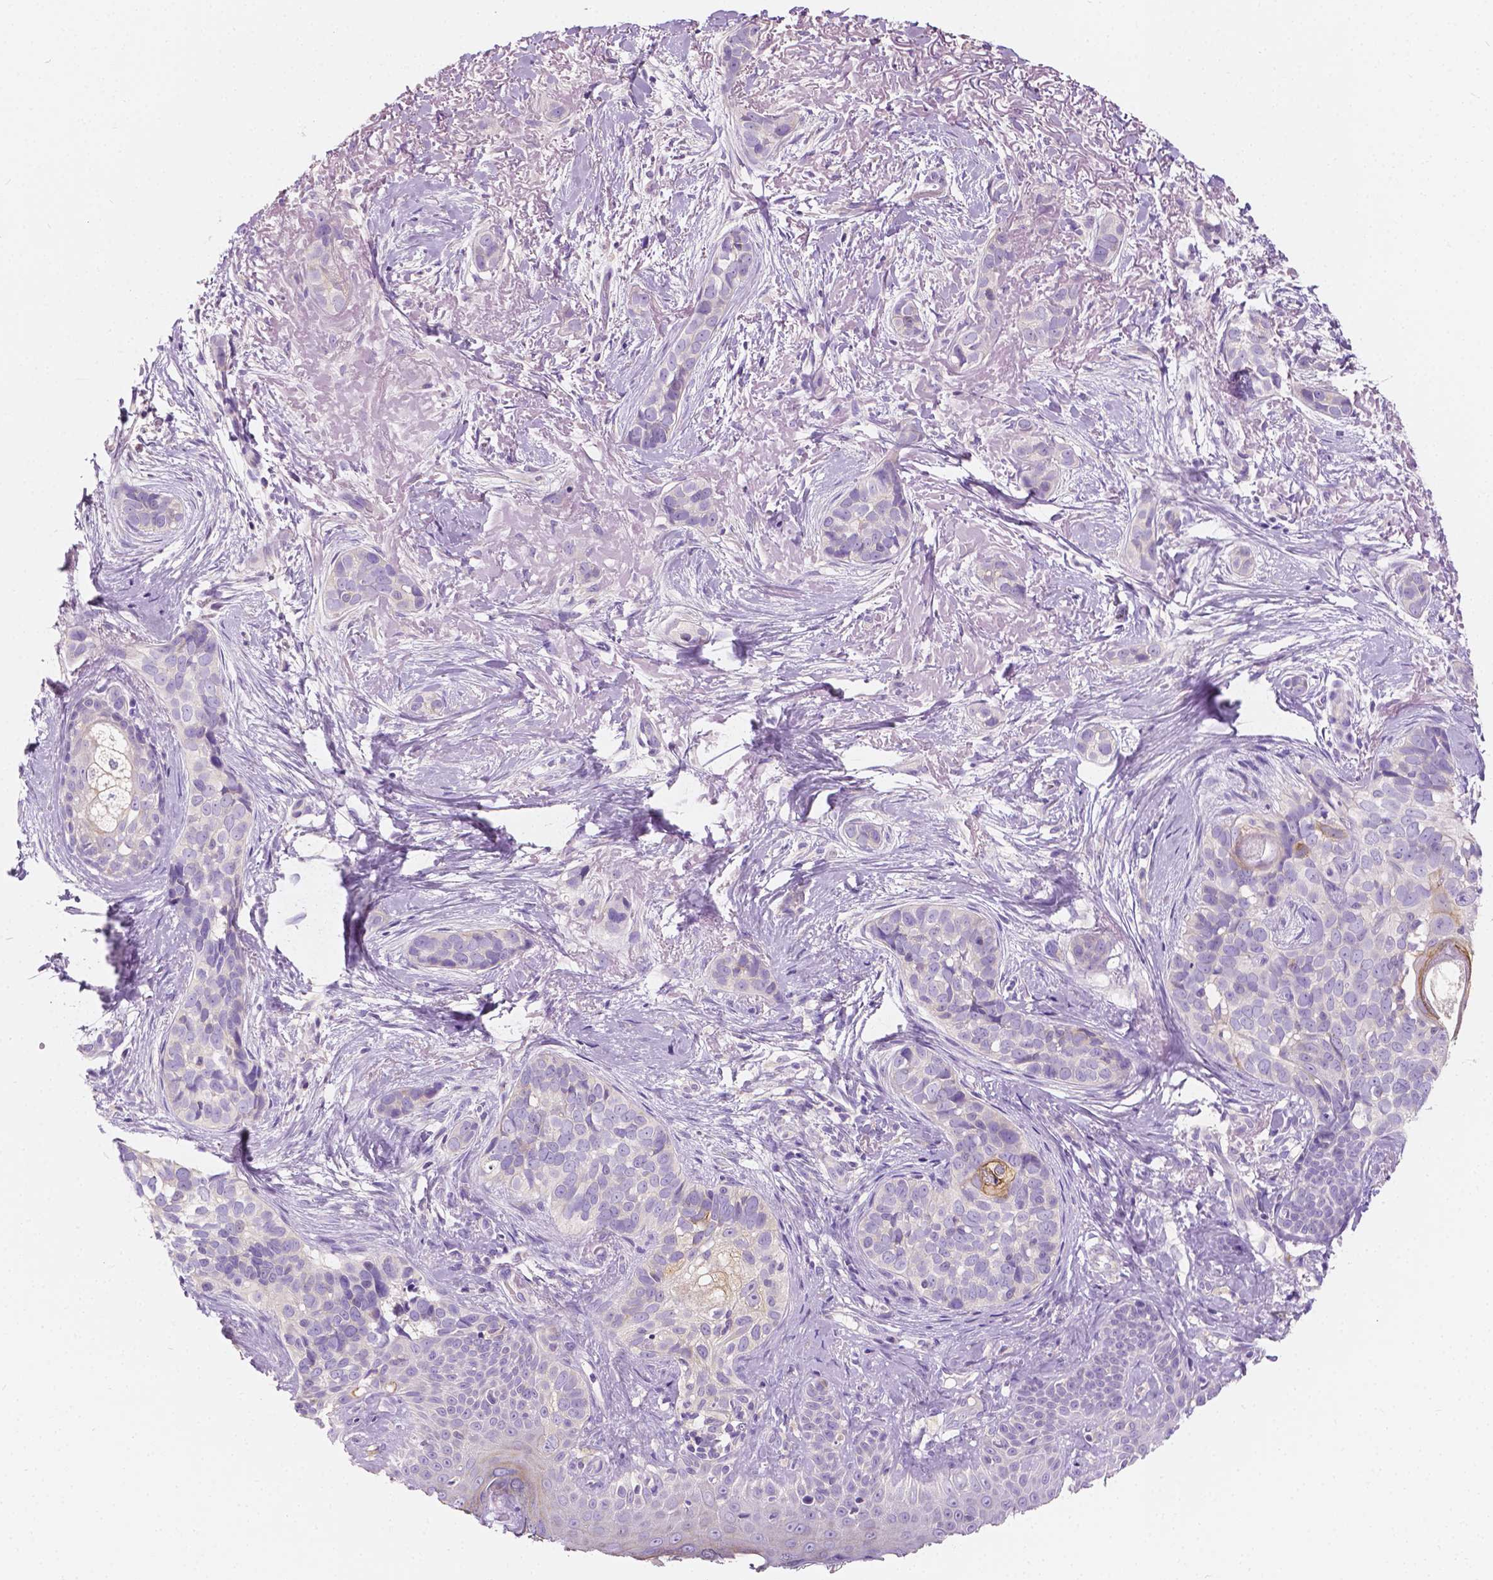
{"staining": {"intensity": "negative", "quantity": "none", "location": "none"}, "tissue": "skin cancer", "cell_type": "Tumor cells", "image_type": "cancer", "snomed": [{"axis": "morphology", "description": "Basal cell carcinoma"}, {"axis": "topography", "description": "Skin"}], "caption": "Protein analysis of skin basal cell carcinoma reveals no significant expression in tumor cells.", "gene": "SIRT2", "patient": {"sex": "male", "age": 87}}